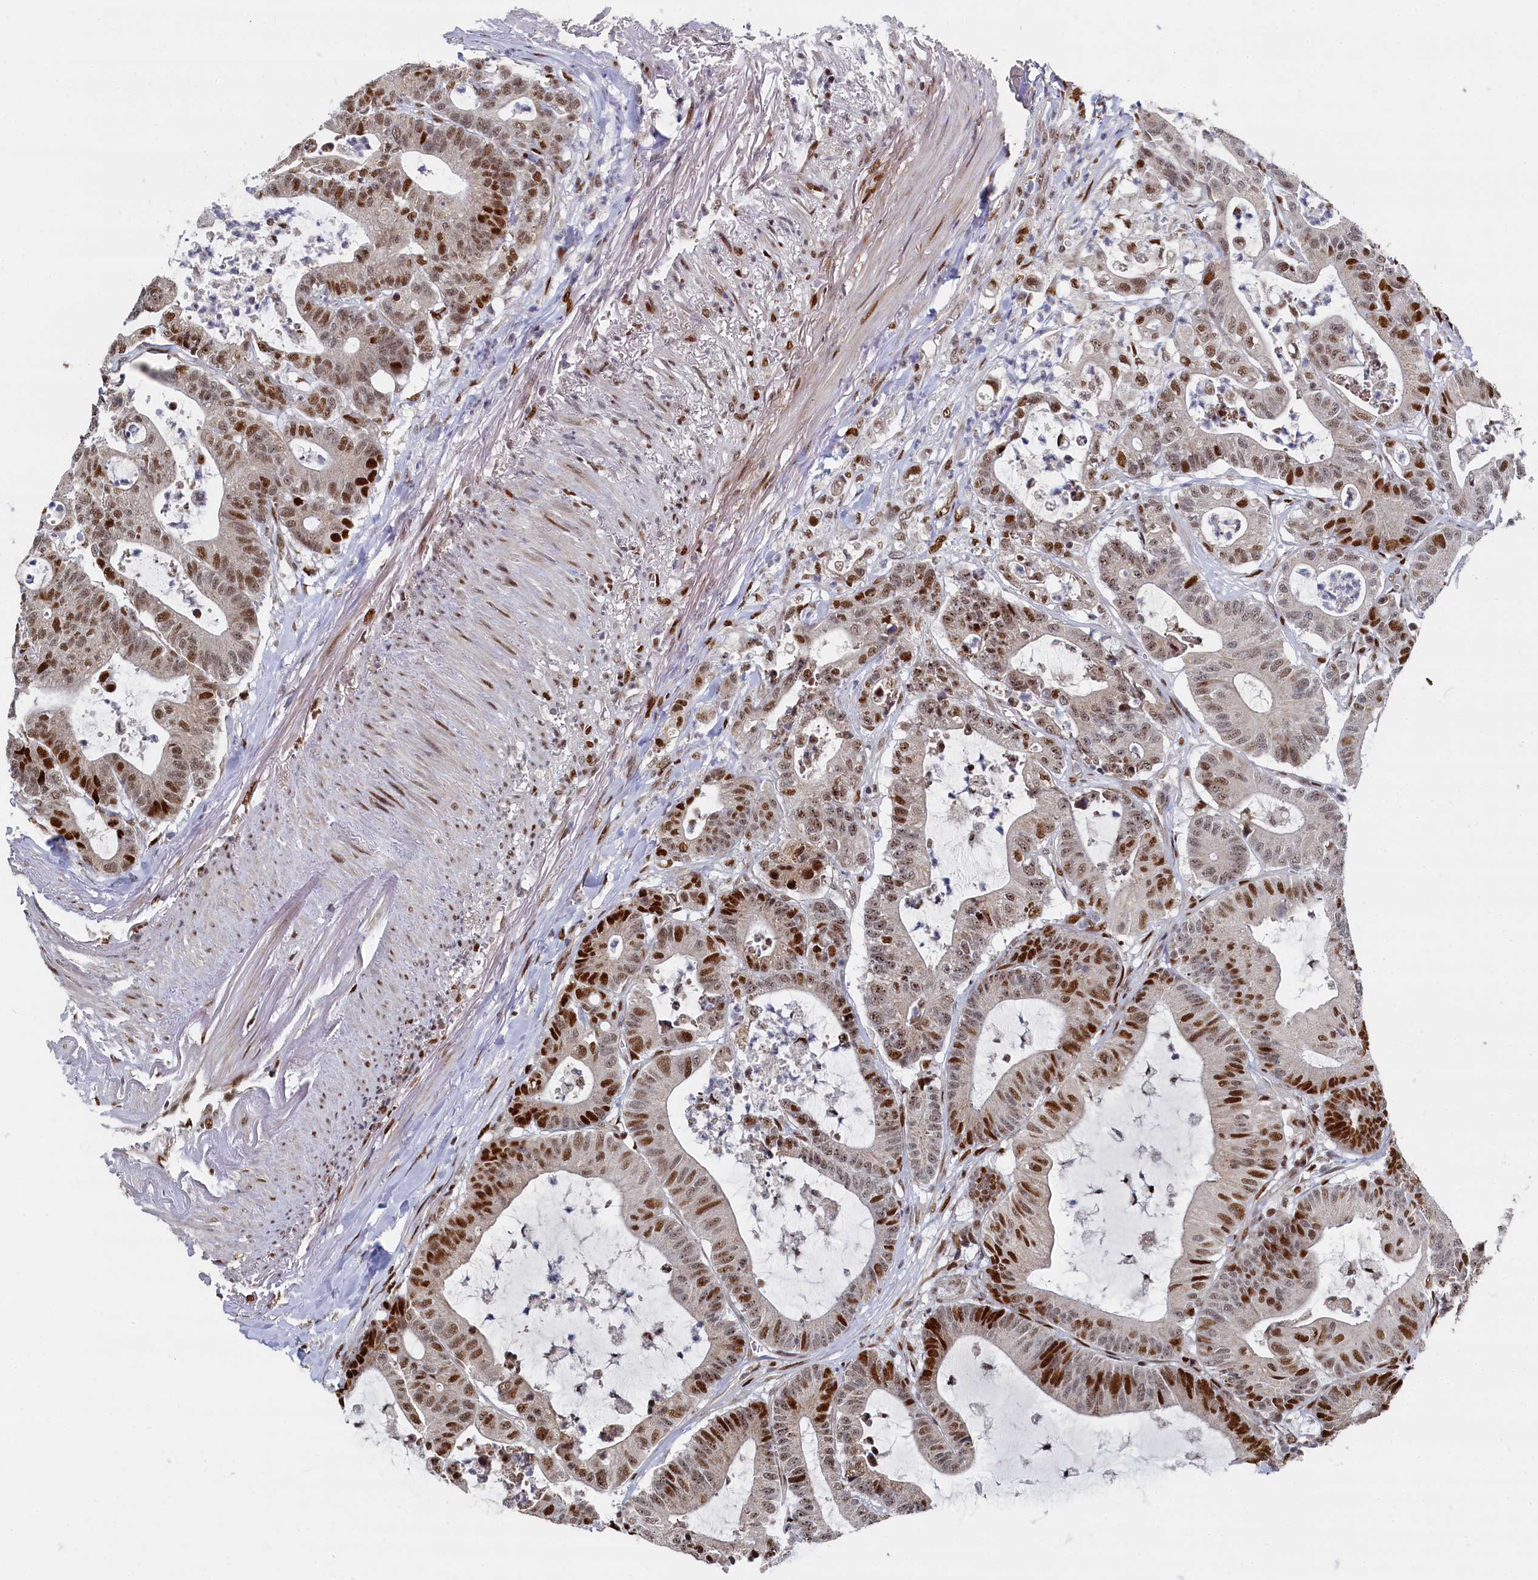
{"staining": {"intensity": "strong", "quantity": "25%-75%", "location": "nuclear"}, "tissue": "colorectal cancer", "cell_type": "Tumor cells", "image_type": "cancer", "snomed": [{"axis": "morphology", "description": "Adenocarcinoma, NOS"}, {"axis": "topography", "description": "Colon"}], "caption": "A brown stain labels strong nuclear expression of a protein in human colorectal cancer tumor cells.", "gene": "BUB3", "patient": {"sex": "female", "age": 84}}